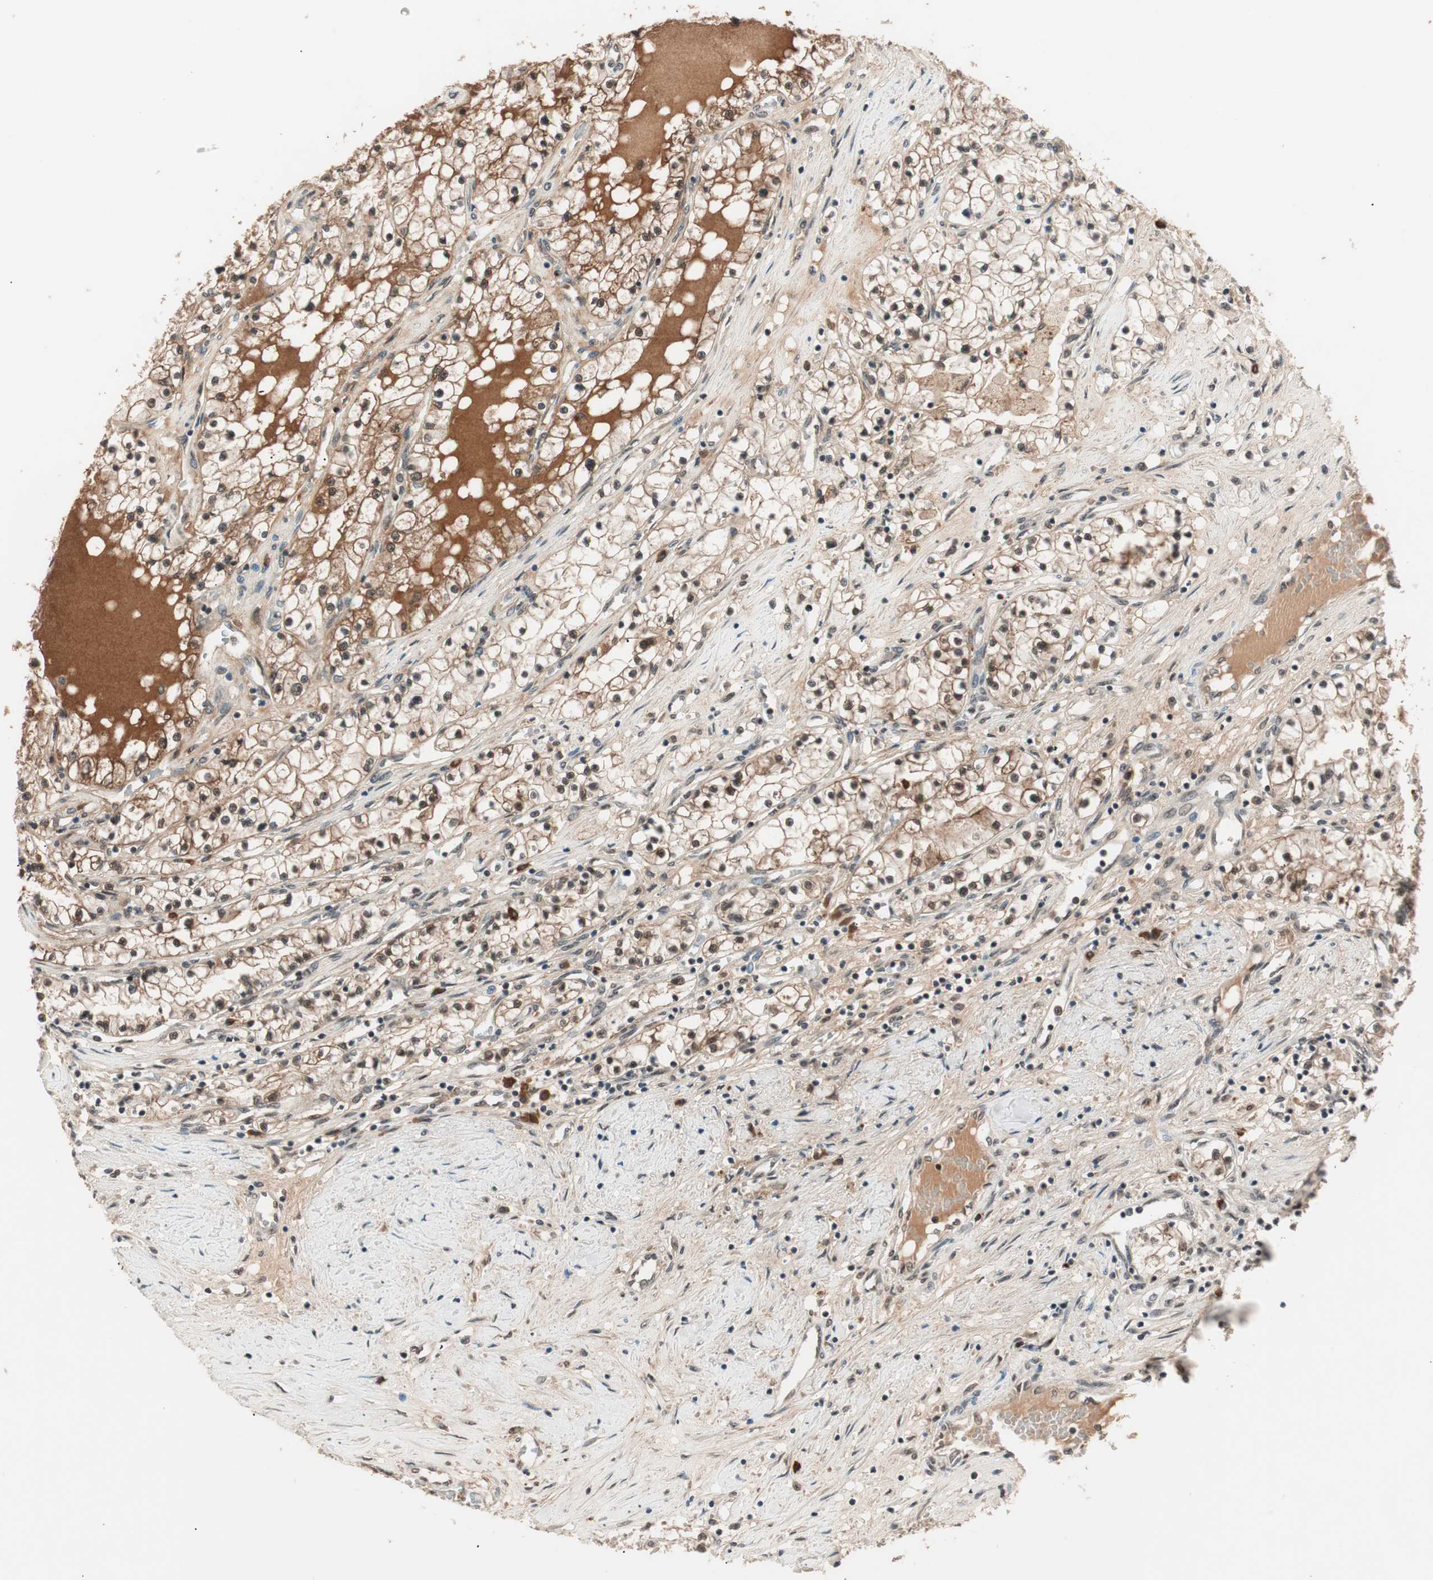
{"staining": {"intensity": "moderate", "quantity": "25%-75%", "location": "cytoplasmic/membranous,nuclear"}, "tissue": "renal cancer", "cell_type": "Tumor cells", "image_type": "cancer", "snomed": [{"axis": "morphology", "description": "Adenocarcinoma, NOS"}, {"axis": "topography", "description": "Kidney"}], "caption": "Human renal cancer (adenocarcinoma) stained for a protein (brown) demonstrates moderate cytoplasmic/membranous and nuclear positive staining in about 25%-75% of tumor cells.", "gene": "NFRKB", "patient": {"sex": "male", "age": 68}}